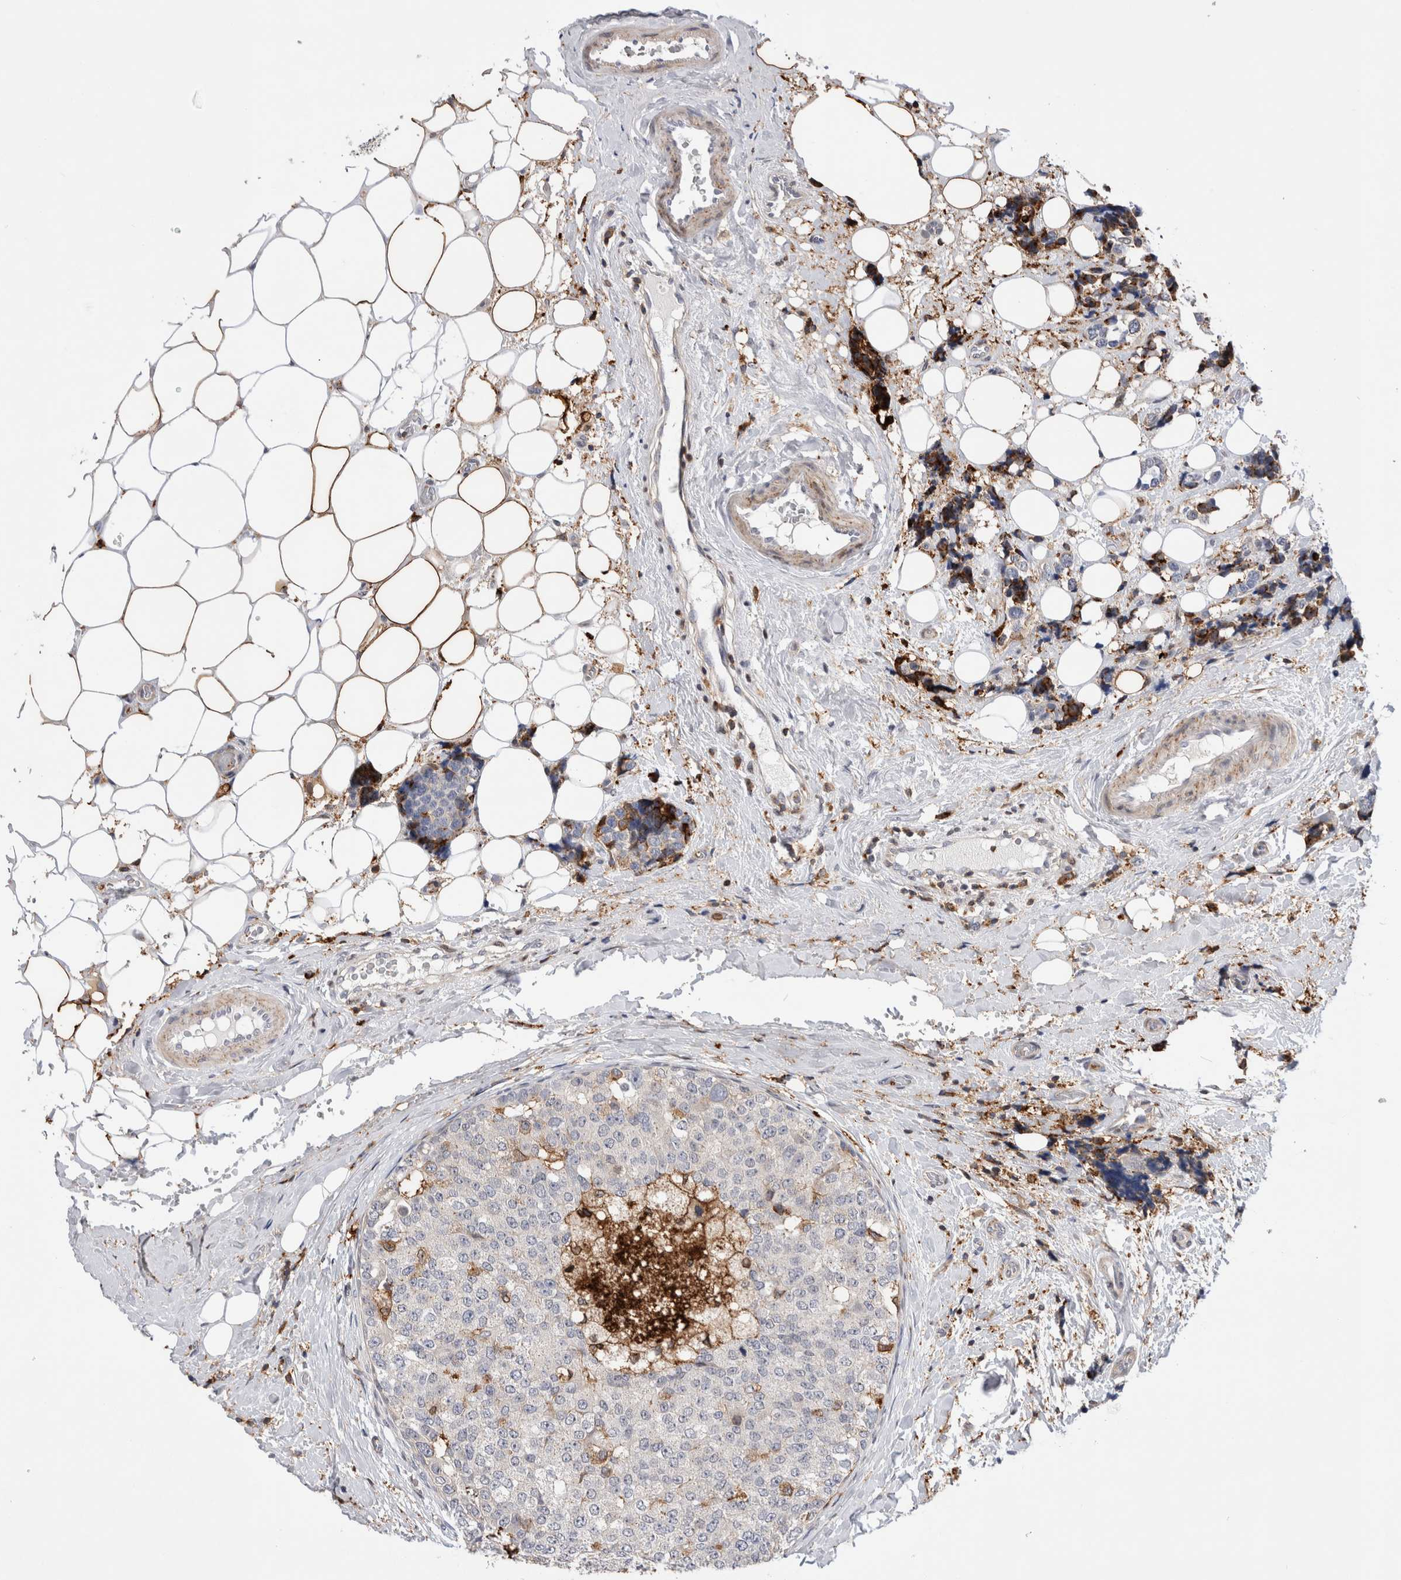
{"staining": {"intensity": "weak", "quantity": "<25%", "location": "cytoplasmic/membranous"}, "tissue": "breast cancer", "cell_type": "Tumor cells", "image_type": "cancer", "snomed": [{"axis": "morphology", "description": "Normal tissue, NOS"}, {"axis": "morphology", "description": "Duct carcinoma"}, {"axis": "topography", "description": "Breast"}], "caption": "High power microscopy micrograph of an immunohistochemistry (IHC) histopathology image of breast cancer (invasive ductal carcinoma), revealing no significant staining in tumor cells.", "gene": "CCDC88B", "patient": {"sex": "female", "age": 43}}